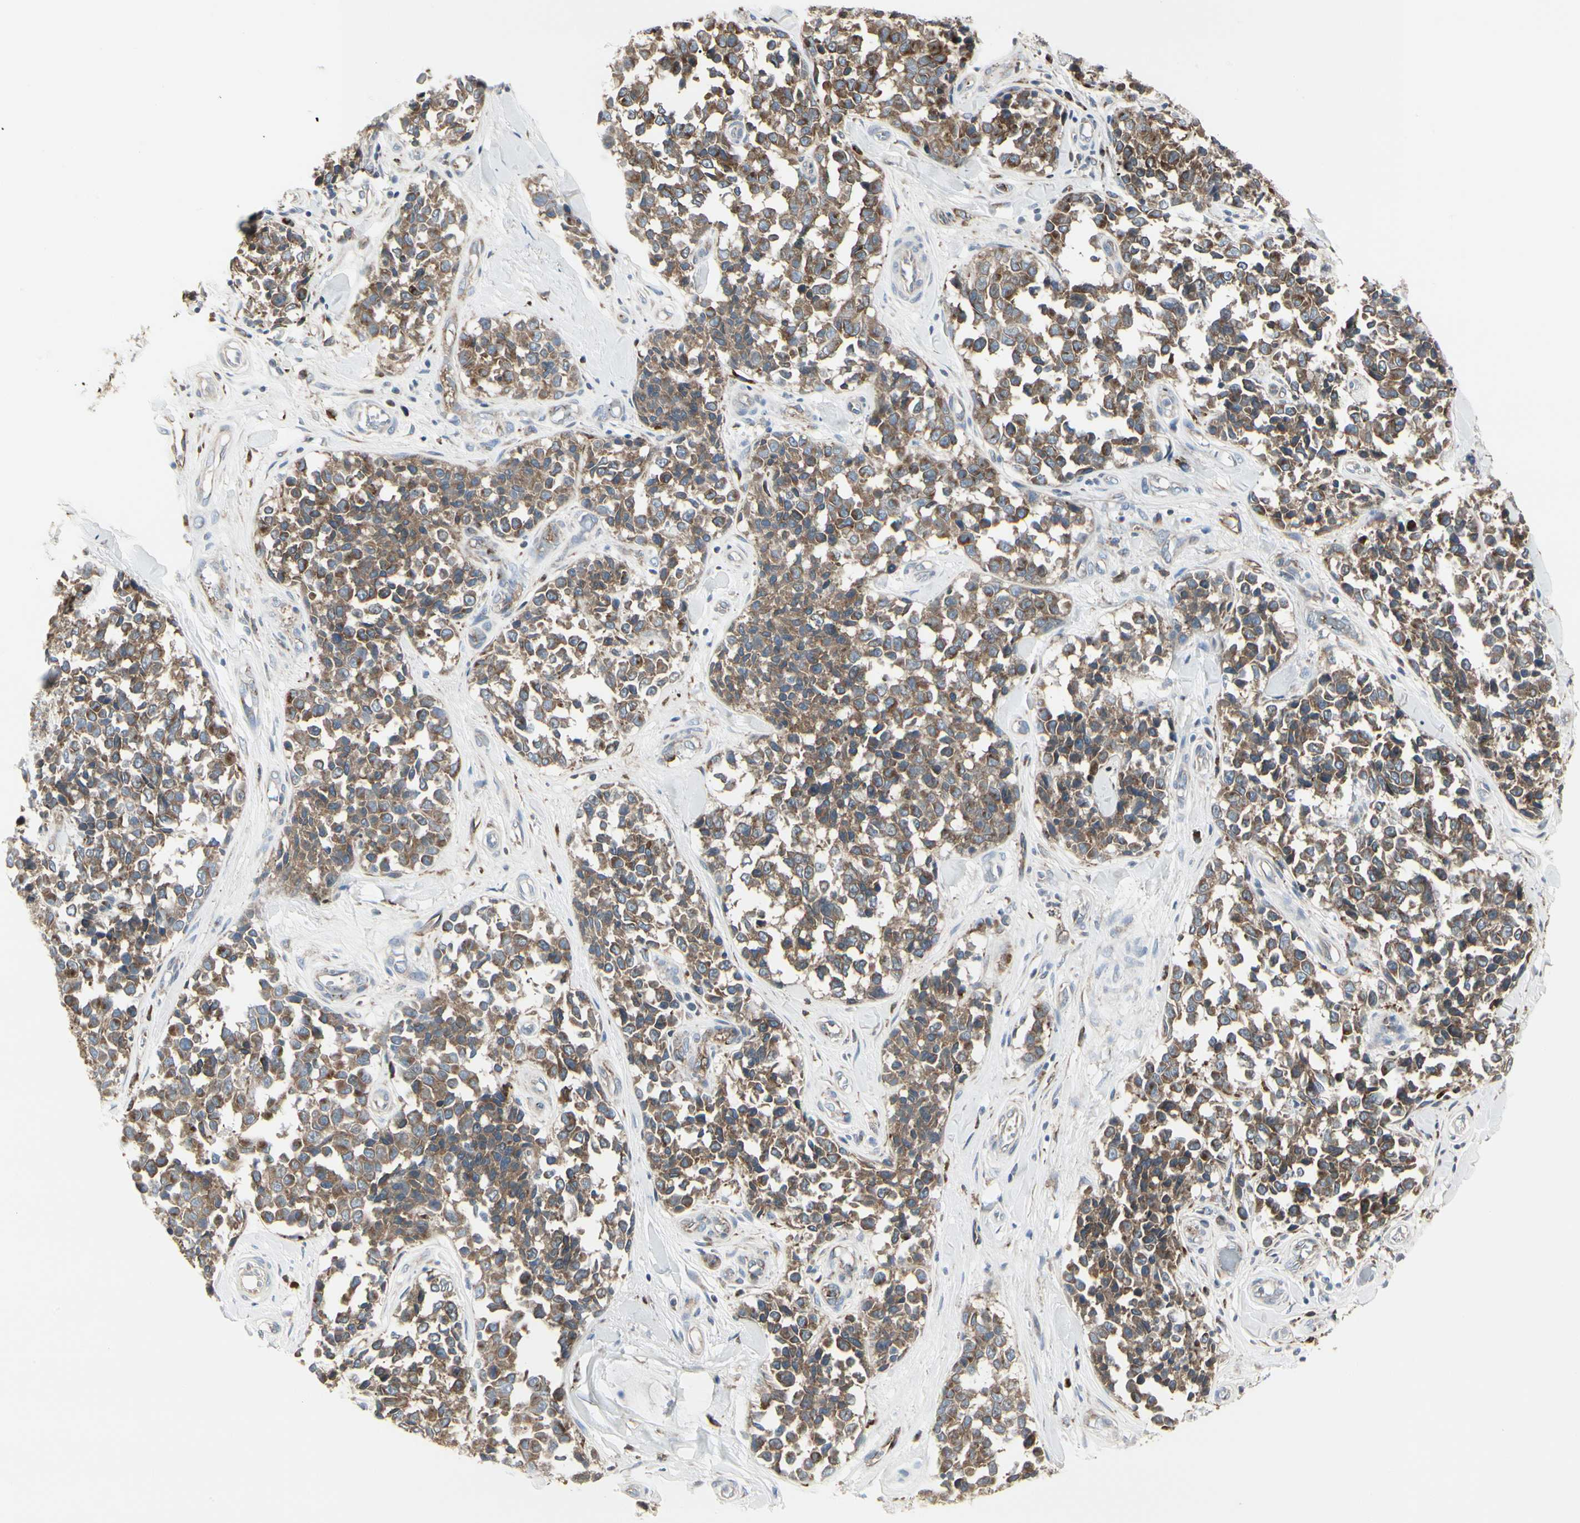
{"staining": {"intensity": "moderate", "quantity": ">75%", "location": "cytoplasmic/membranous"}, "tissue": "melanoma", "cell_type": "Tumor cells", "image_type": "cancer", "snomed": [{"axis": "morphology", "description": "Malignant melanoma, NOS"}, {"axis": "topography", "description": "Skin"}], "caption": "High-power microscopy captured an immunohistochemistry photomicrograph of melanoma, revealing moderate cytoplasmic/membranous staining in approximately >75% of tumor cells.", "gene": "ATP6V1B2", "patient": {"sex": "female", "age": 64}}